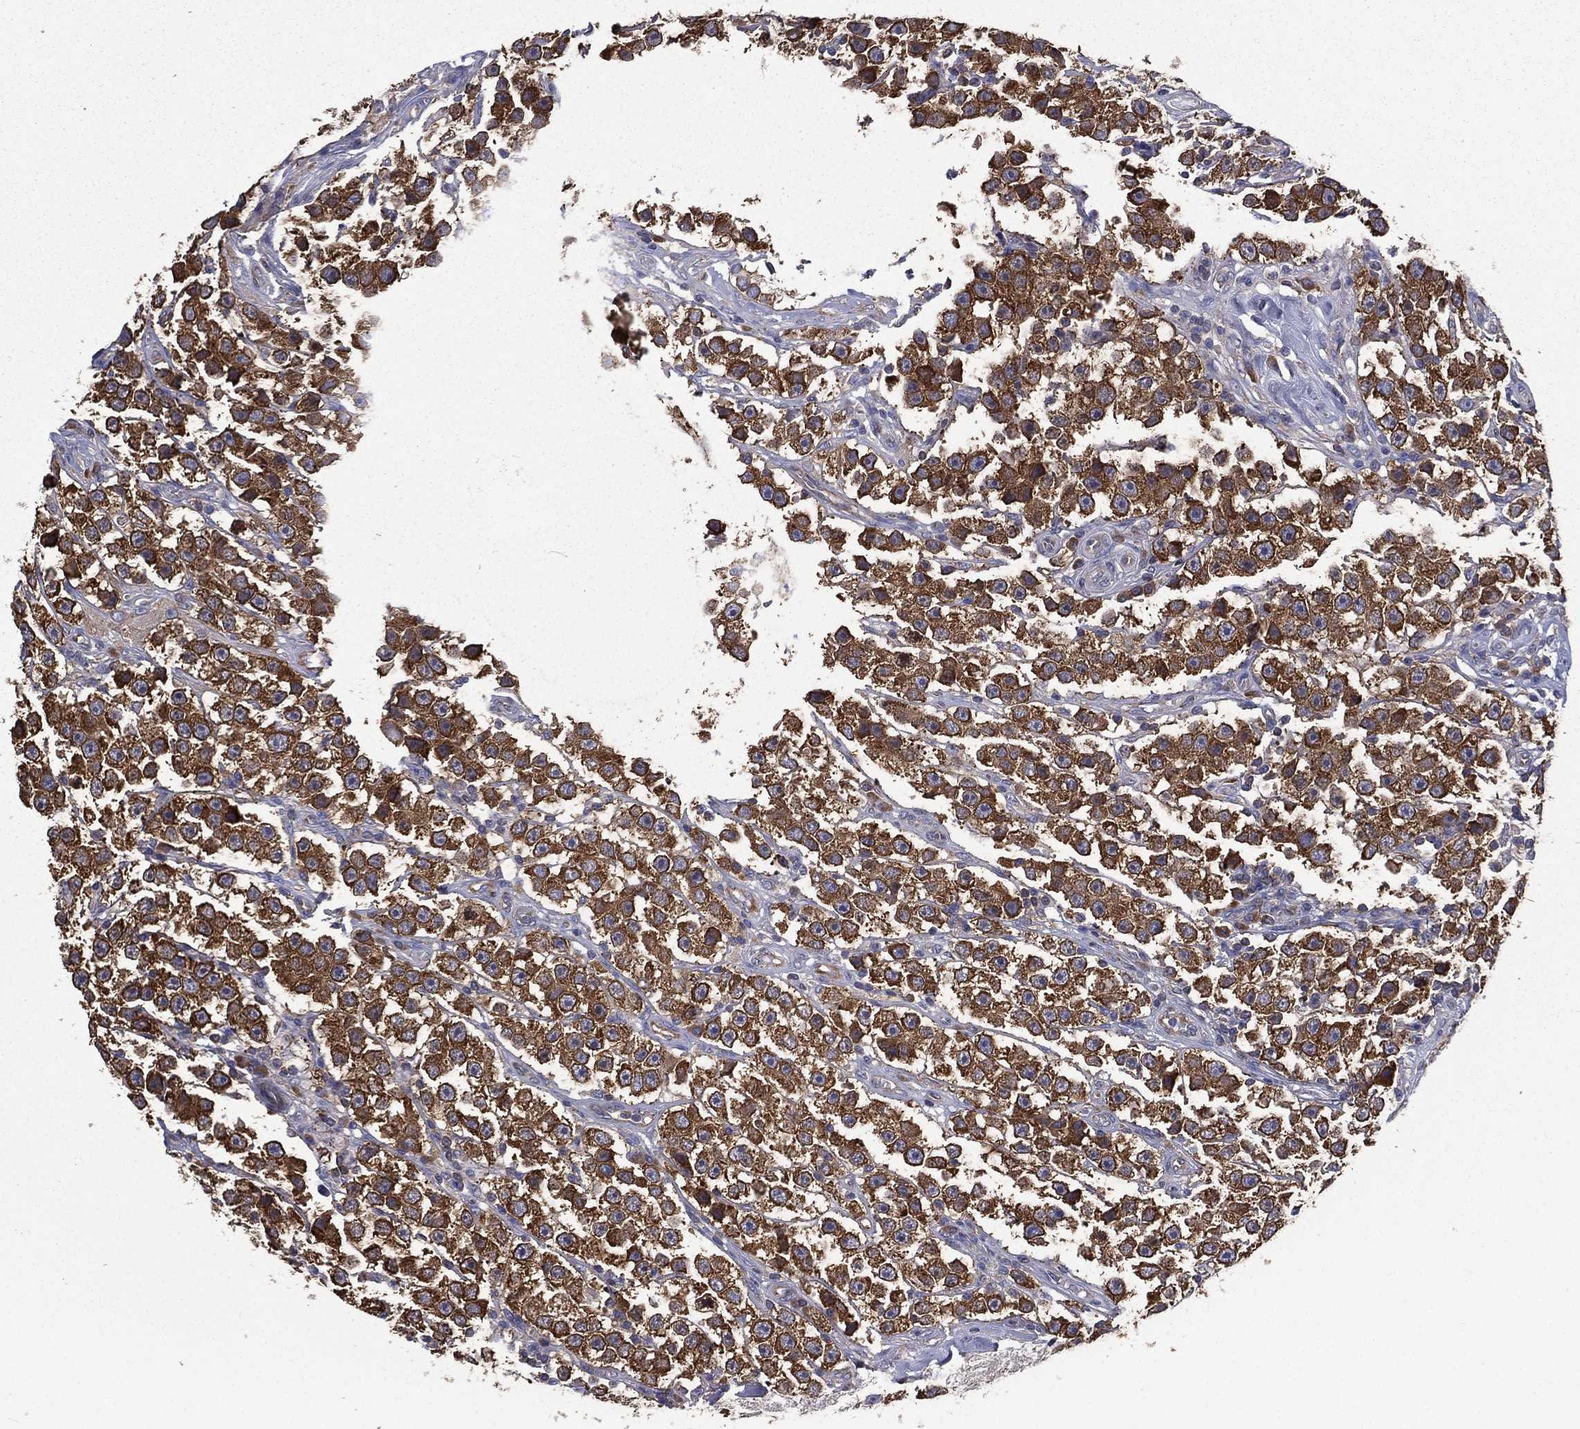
{"staining": {"intensity": "strong", "quantity": ">75%", "location": "cytoplasmic/membranous"}, "tissue": "testis cancer", "cell_type": "Tumor cells", "image_type": "cancer", "snomed": [{"axis": "morphology", "description": "Seminoma, NOS"}, {"axis": "topography", "description": "Testis"}], "caption": "There is high levels of strong cytoplasmic/membranous positivity in tumor cells of testis seminoma, as demonstrated by immunohistochemical staining (brown color).", "gene": "FARSA", "patient": {"sex": "male", "age": 45}}